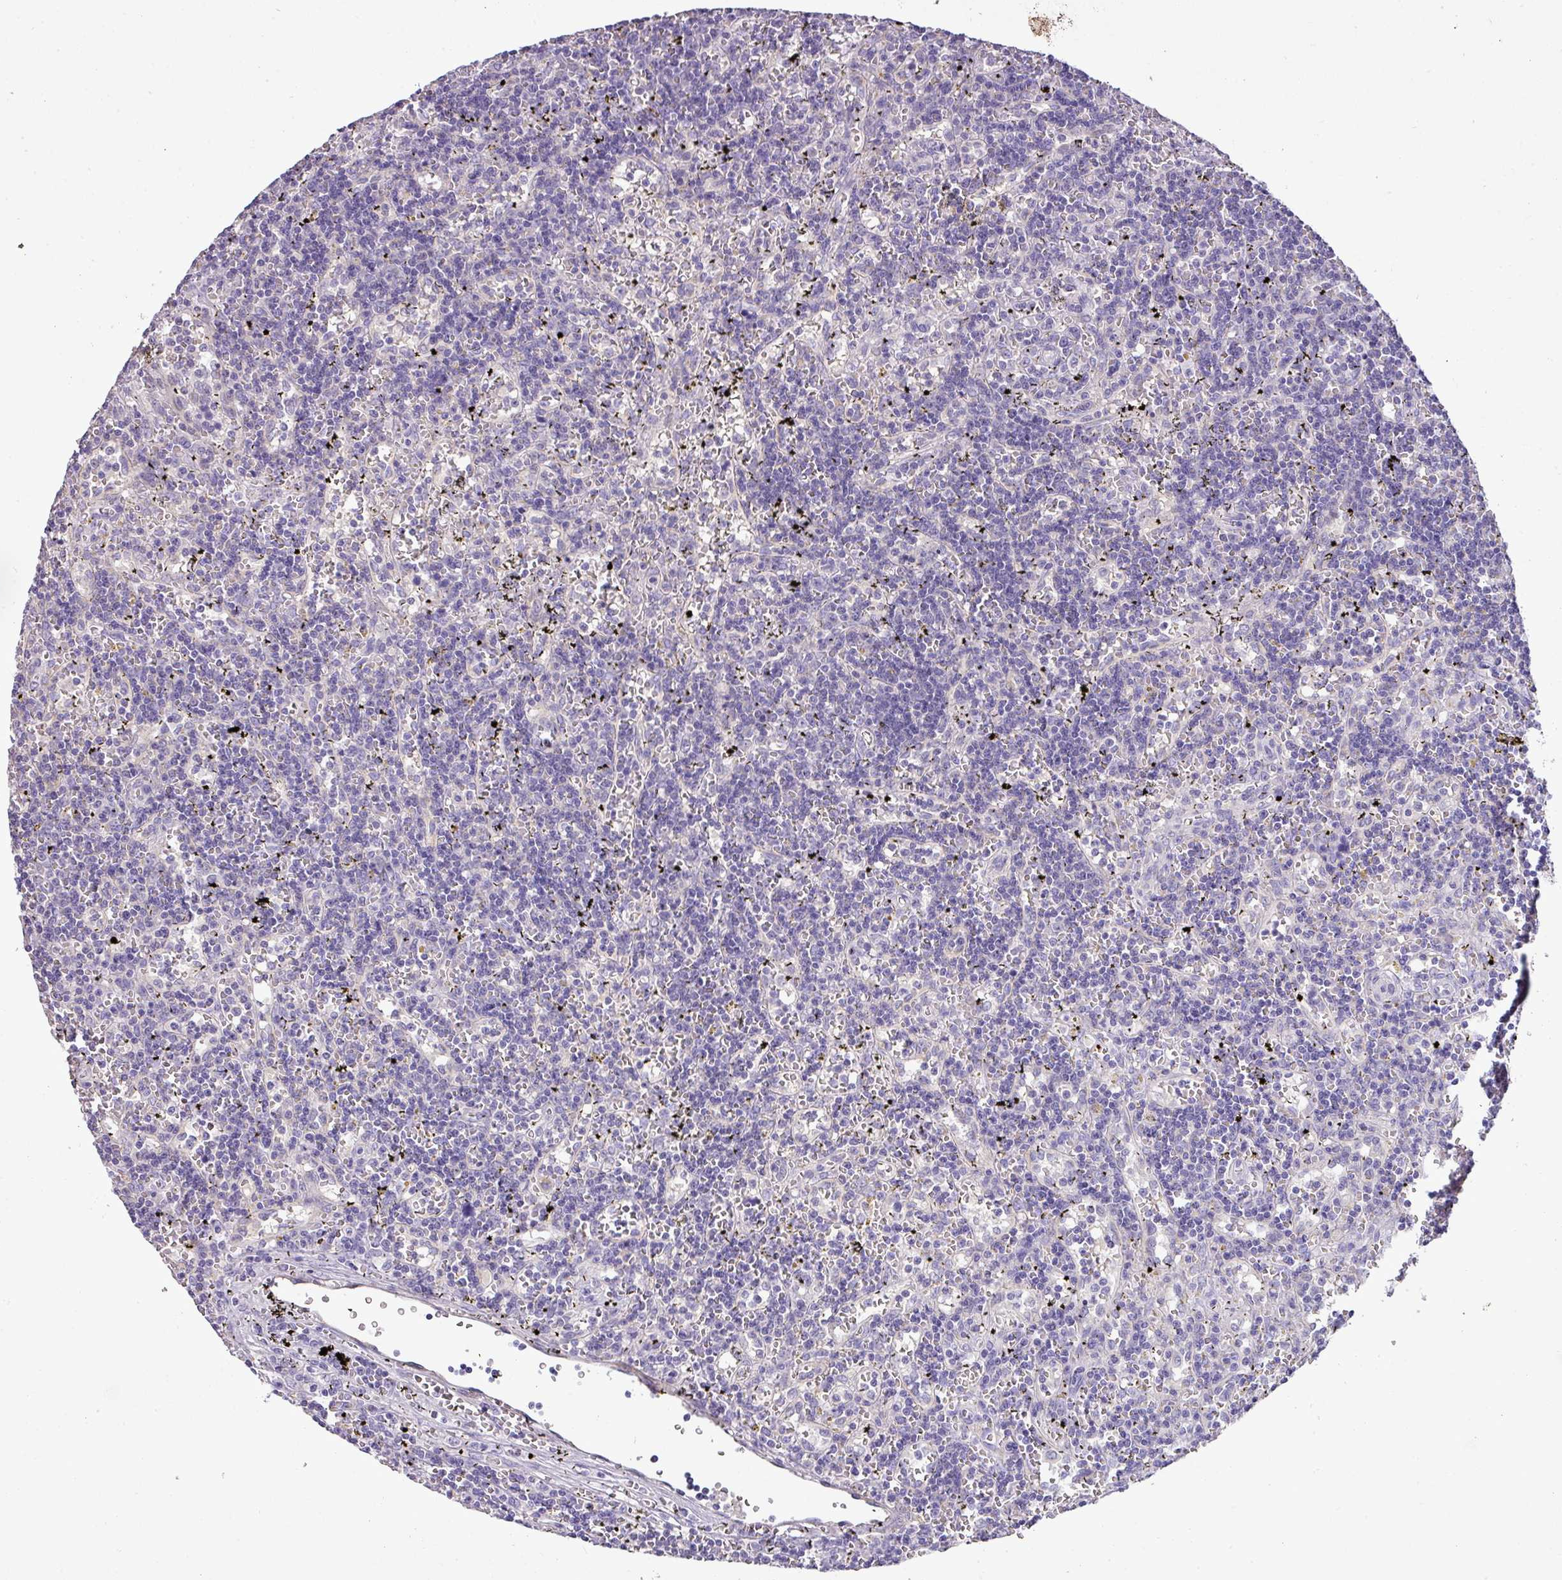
{"staining": {"intensity": "negative", "quantity": "none", "location": "none"}, "tissue": "lymphoma", "cell_type": "Tumor cells", "image_type": "cancer", "snomed": [{"axis": "morphology", "description": "Malignant lymphoma, non-Hodgkin's type, Low grade"}, {"axis": "topography", "description": "Spleen"}], "caption": "High magnification brightfield microscopy of malignant lymphoma, non-Hodgkin's type (low-grade) stained with DAB (3,3'-diaminobenzidine) (brown) and counterstained with hematoxylin (blue): tumor cells show no significant positivity.", "gene": "BRINP2", "patient": {"sex": "male", "age": 60}}